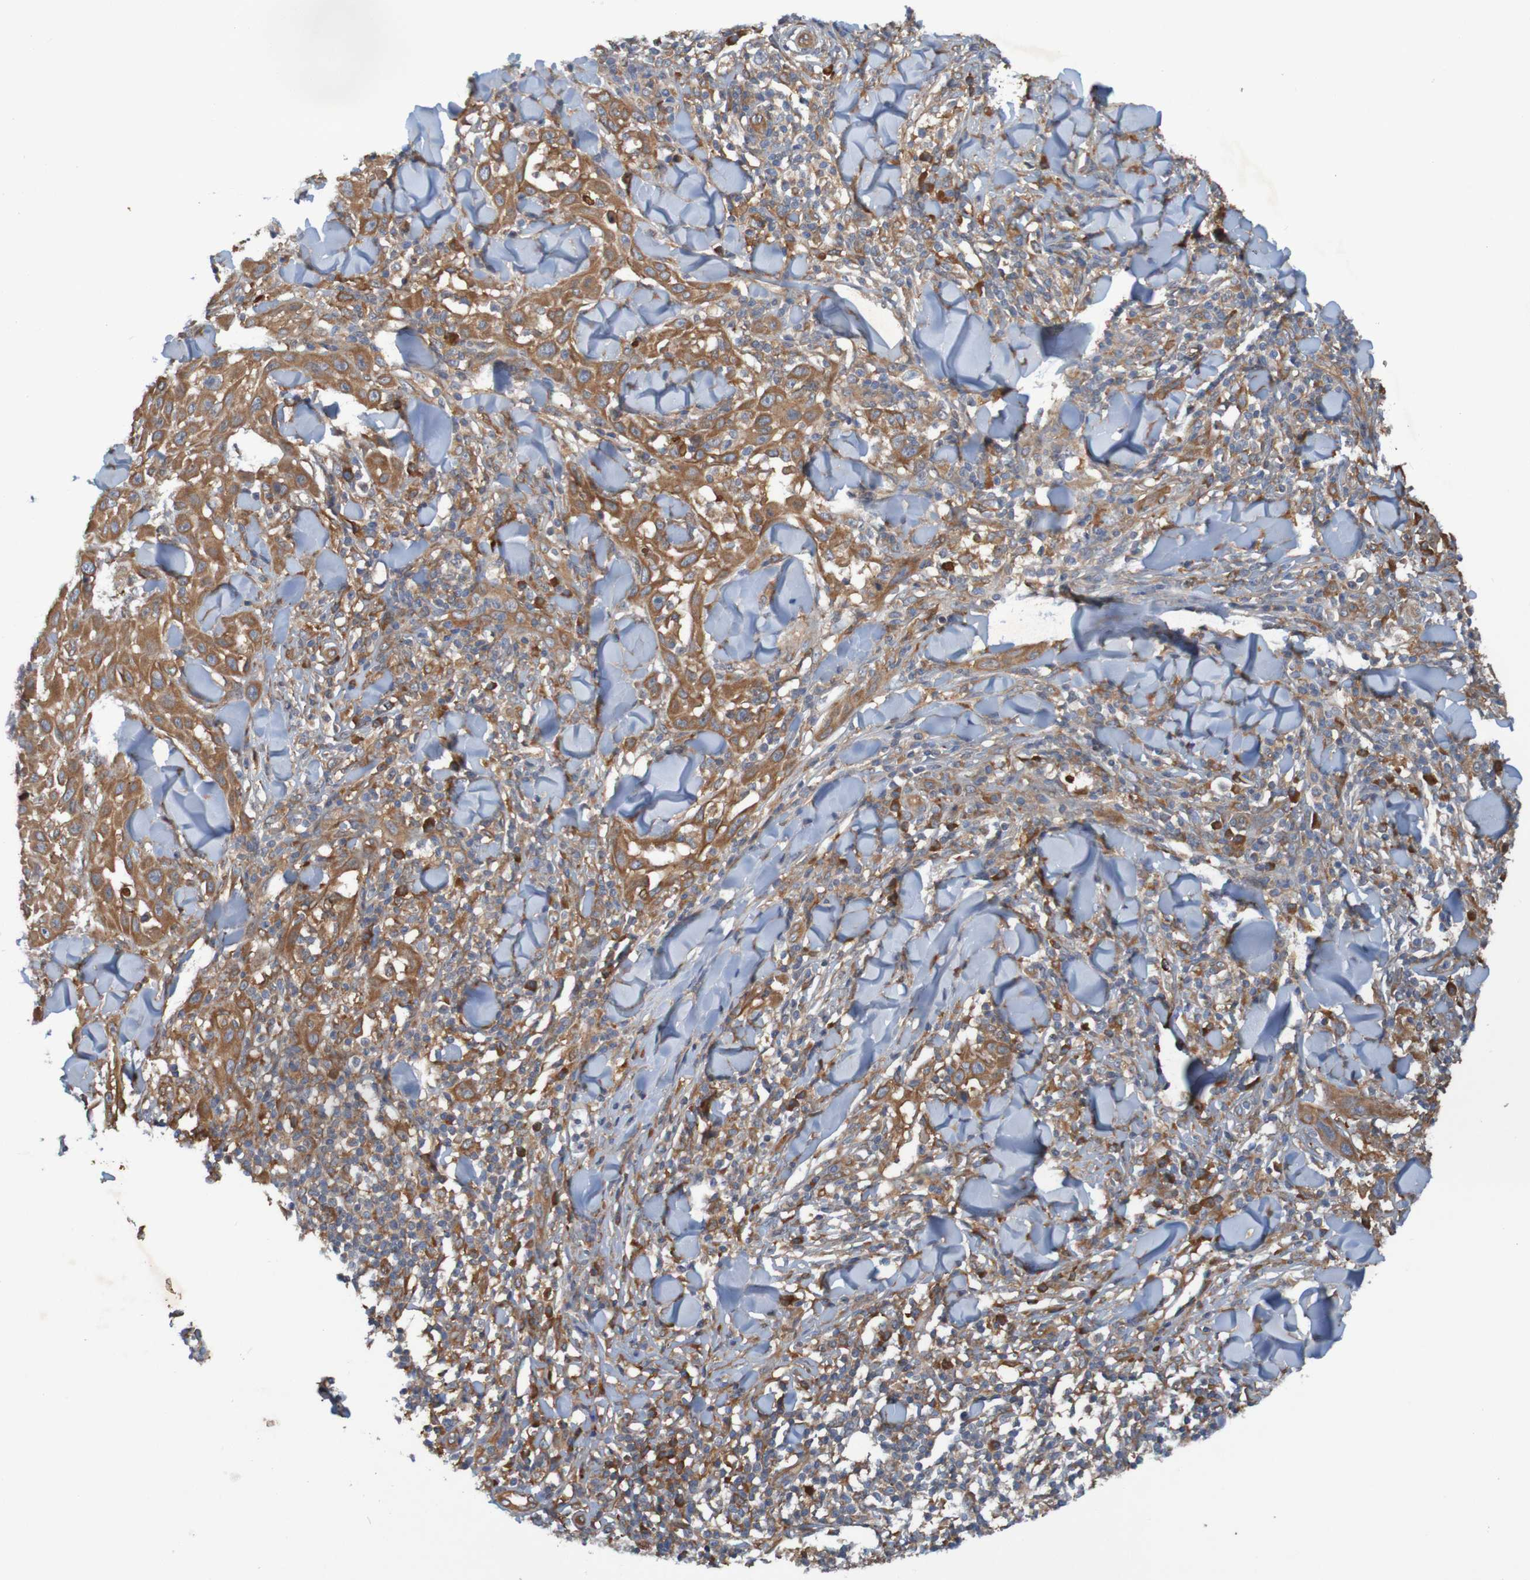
{"staining": {"intensity": "moderate", "quantity": ">75%", "location": "cytoplasmic/membranous"}, "tissue": "skin cancer", "cell_type": "Tumor cells", "image_type": "cancer", "snomed": [{"axis": "morphology", "description": "Squamous cell carcinoma, NOS"}, {"axis": "topography", "description": "Skin"}], "caption": "Skin squamous cell carcinoma stained with a brown dye reveals moderate cytoplasmic/membranous positive positivity in approximately >75% of tumor cells.", "gene": "DNAJC4", "patient": {"sex": "male", "age": 24}}